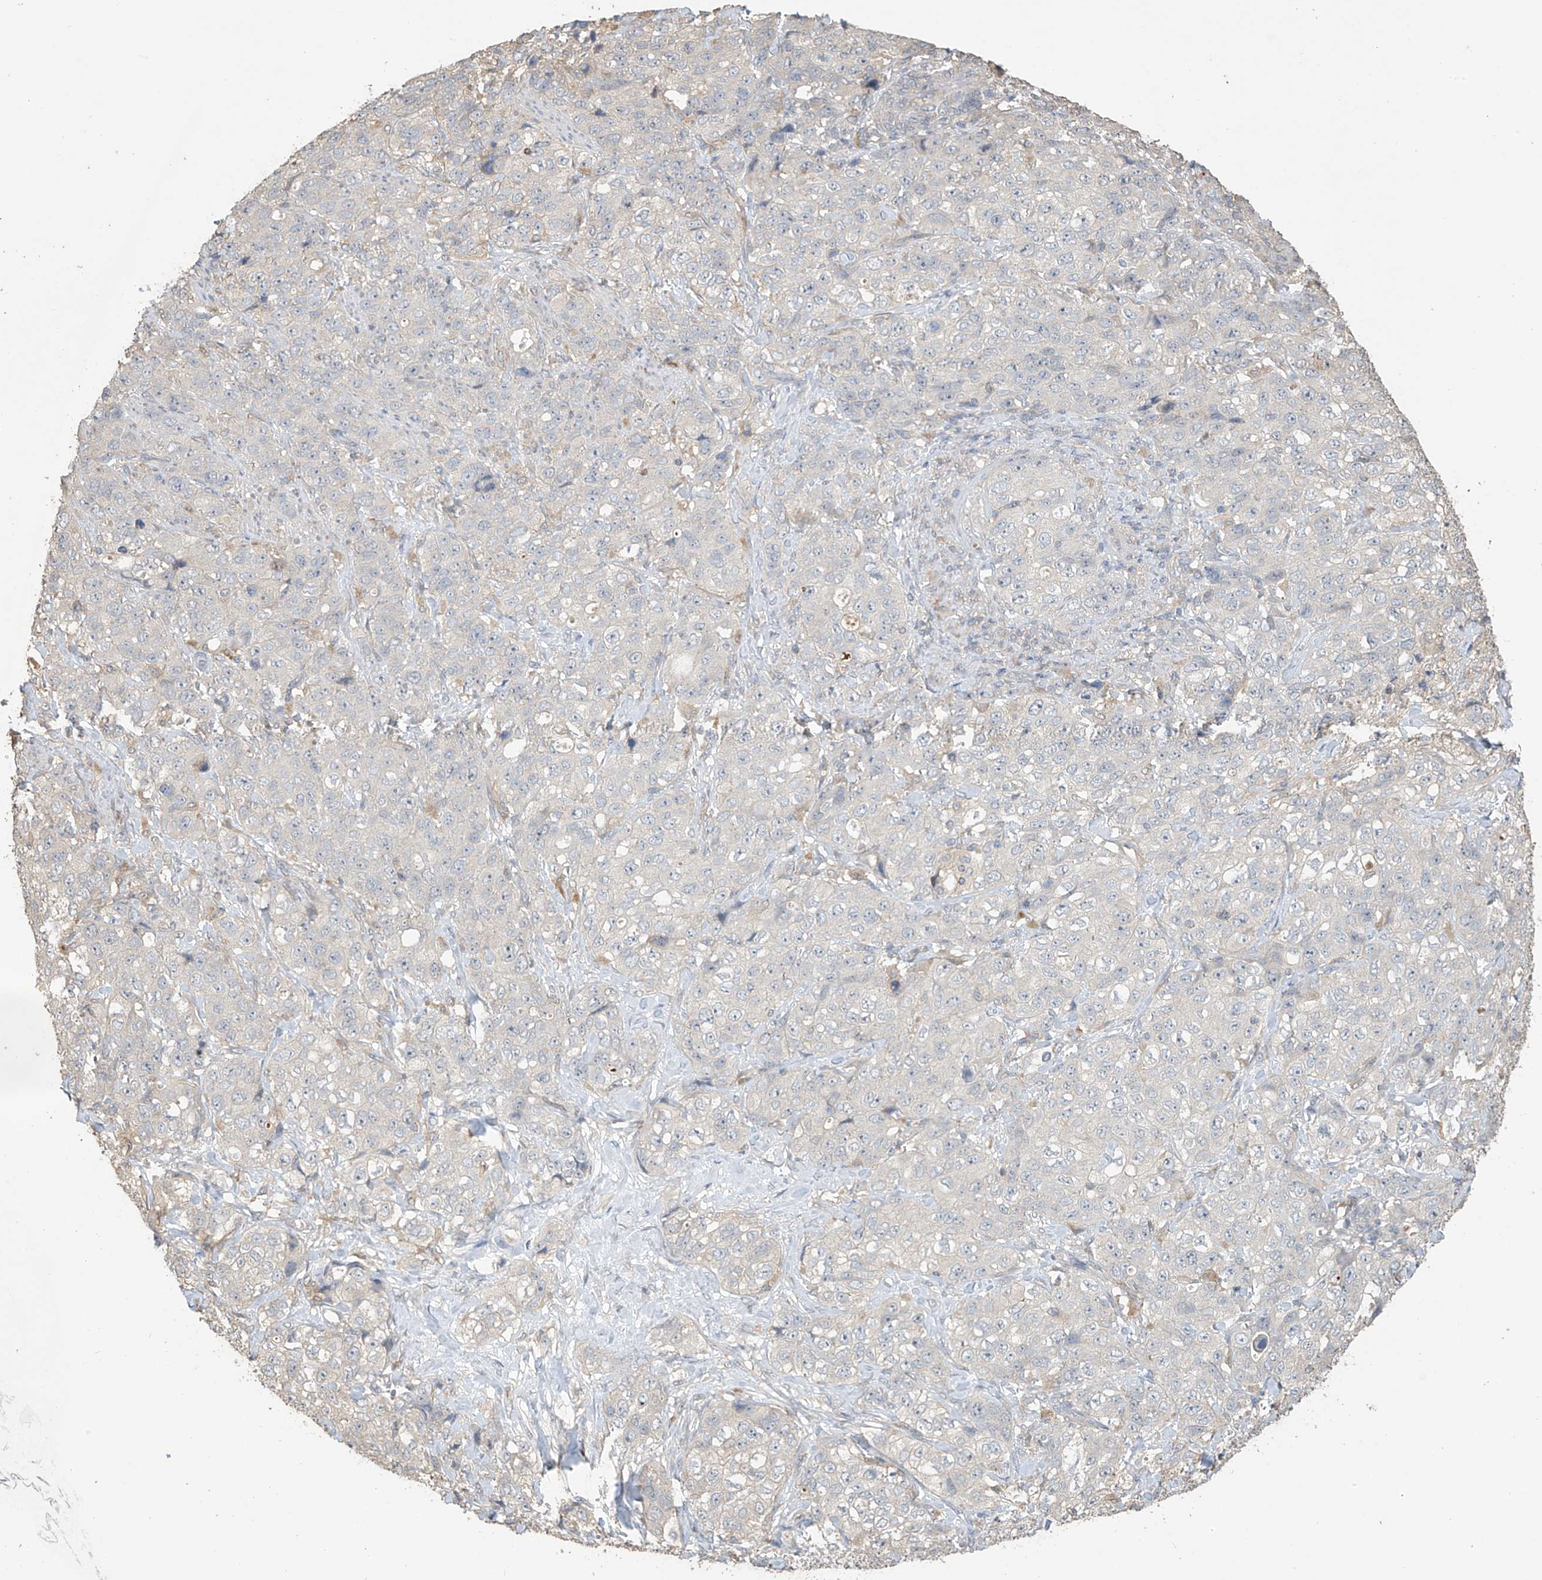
{"staining": {"intensity": "negative", "quantity": "none", "location": "none"}, "tissue": "stomach cancer", "cell_type": "Tumor cells", "image_type": "cancer", "snomed": [{"axis": "morphology", "description": "Adenocarcinoma, NOS"}, {"axis": "topography", "description": "Stomach"}], "caption": "A histopathology image of adenocarcinoma (stomach) stained for a protein exhibits no brown staining in tumor cells. (Brightfield microscopy of DAB (3,3'-diaminobenzidine) immunohistochemistry (IHC) at high magnification).", "gene": "SLFN14", "patient": {"sex": "male", "age": 48}}